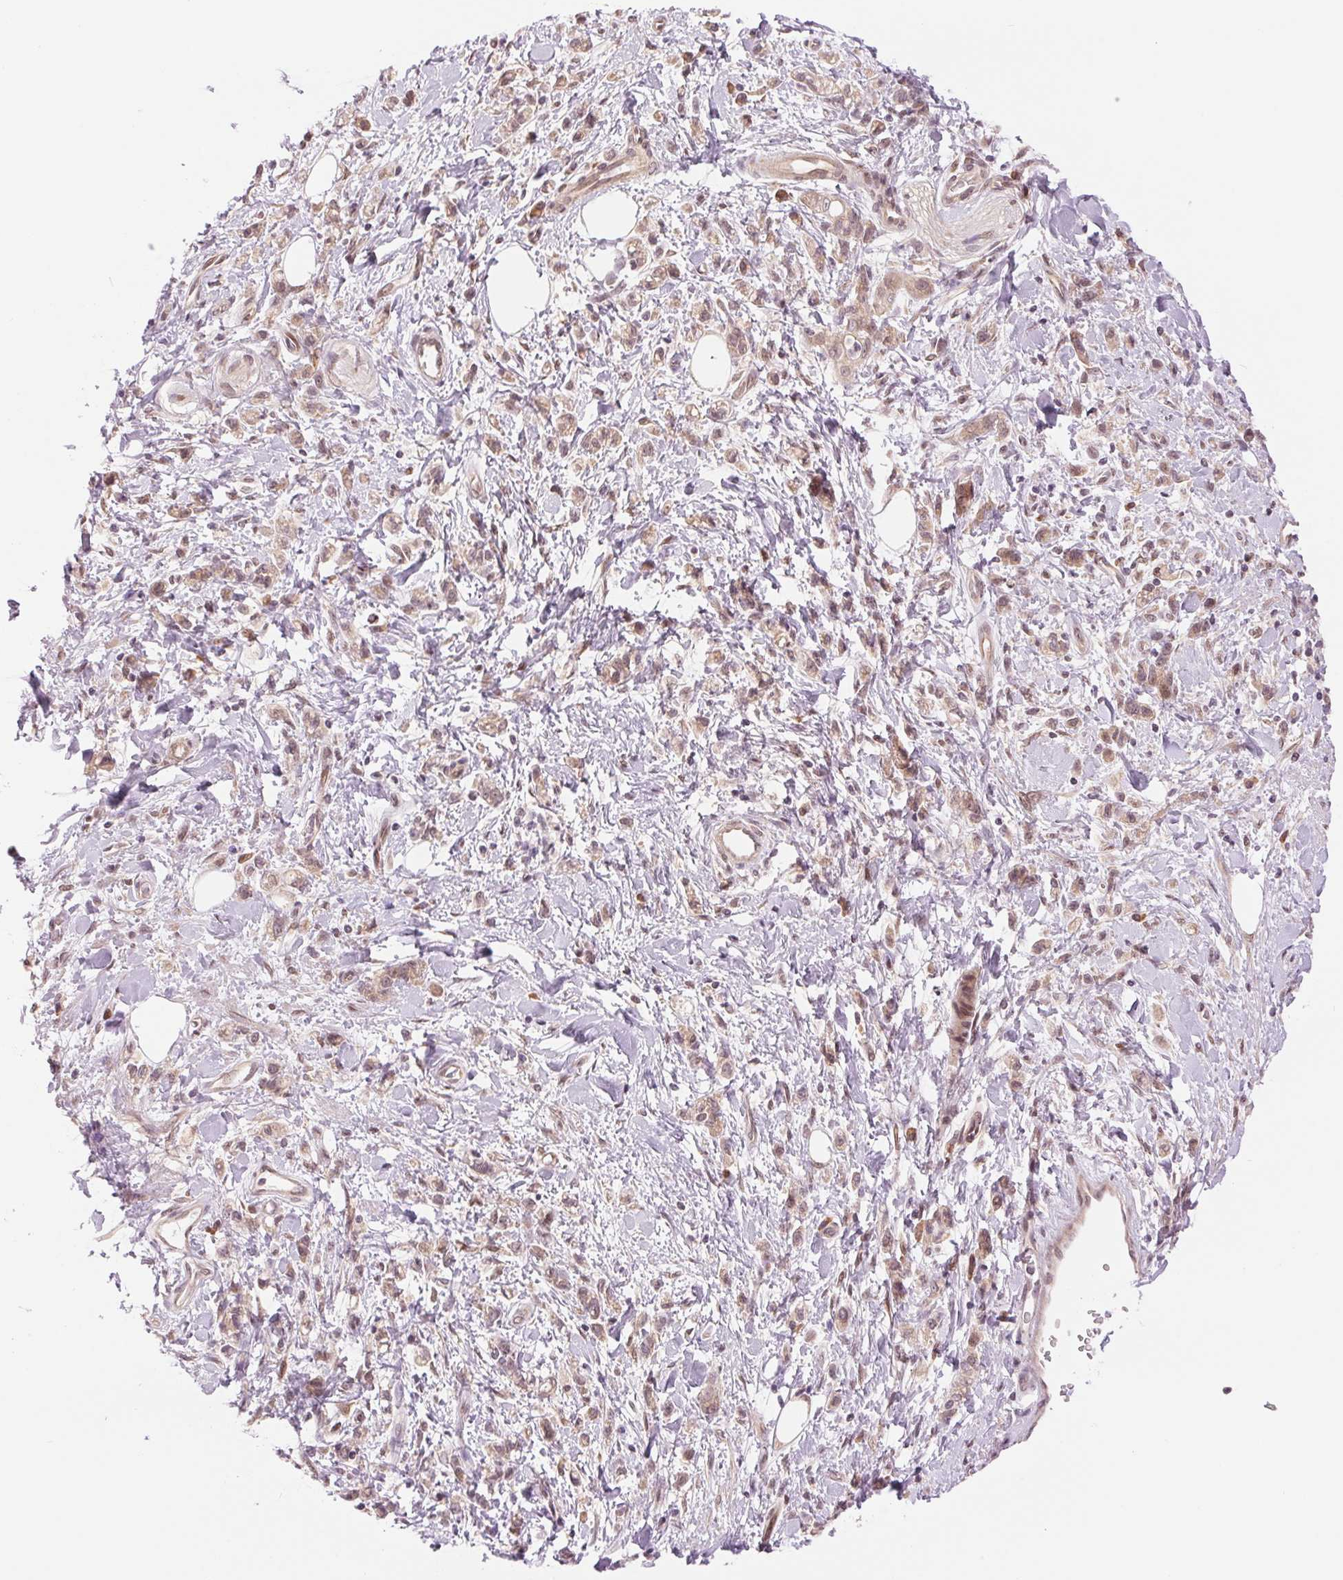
{"staining": {"intensity": "weak", "quantity": "25%-75%", "location": "cytoplasmic/membranous,nuclear"}, "tissue": "stomach cancer", "cell_type": "Tumor cells", "image_type": "cancer", "snomed": [{"axis": "morphology", "description": "Adenocarcinoma, NOS"}, {"axis": "topography", "description": "Stomach"}], "caption": "This image exhibits adenocarcinoma (stomach) stained with immunohistochemistry to label a protein in brown. The cytoplasmic/membranous and nuclear of tumor cells show weak positivity for the protein. Nuclei are counter-stained blue.", "gene": "ERI3", "patient": {"sex": "male", "age": 77}}